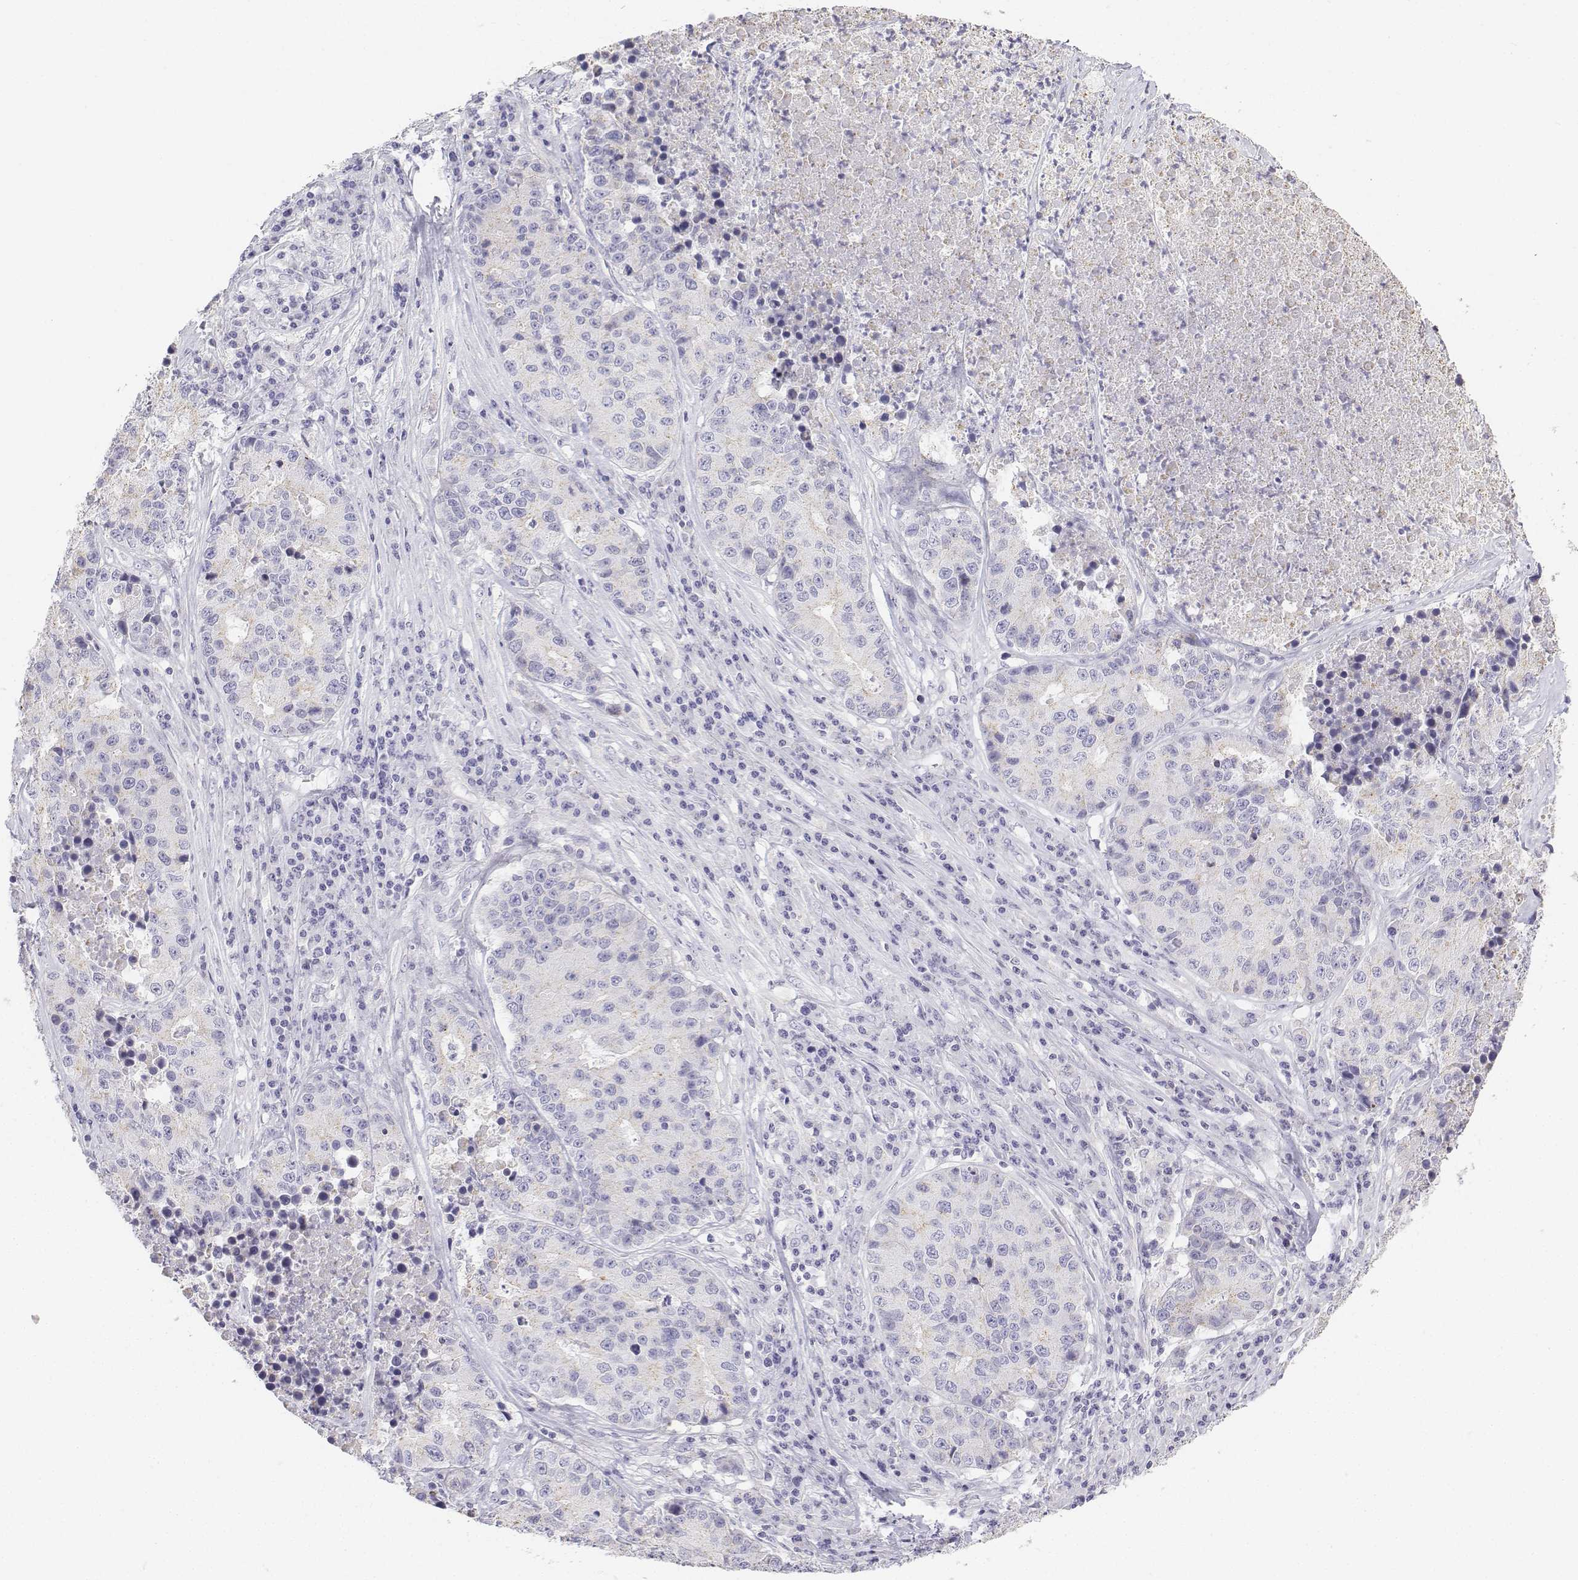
{"staining": {"intensity": "negative", "quantity": "none", "location": "none"}, "tissue": "stomach cancer", "cell_type": "Tumor cells", "image_type": "cancer", "snomed": [{"axis": "morphology", "description": "Adenocarcinoma, NOS"}, {"axis": "topography", "description": "Stomach"}], "caption": "Immunohistochemical staining of human stomach cancer exhibits no significant positivity in tumor cells.", "gene": "LGSN", "patient": {"sex": "male", "age": 71}}